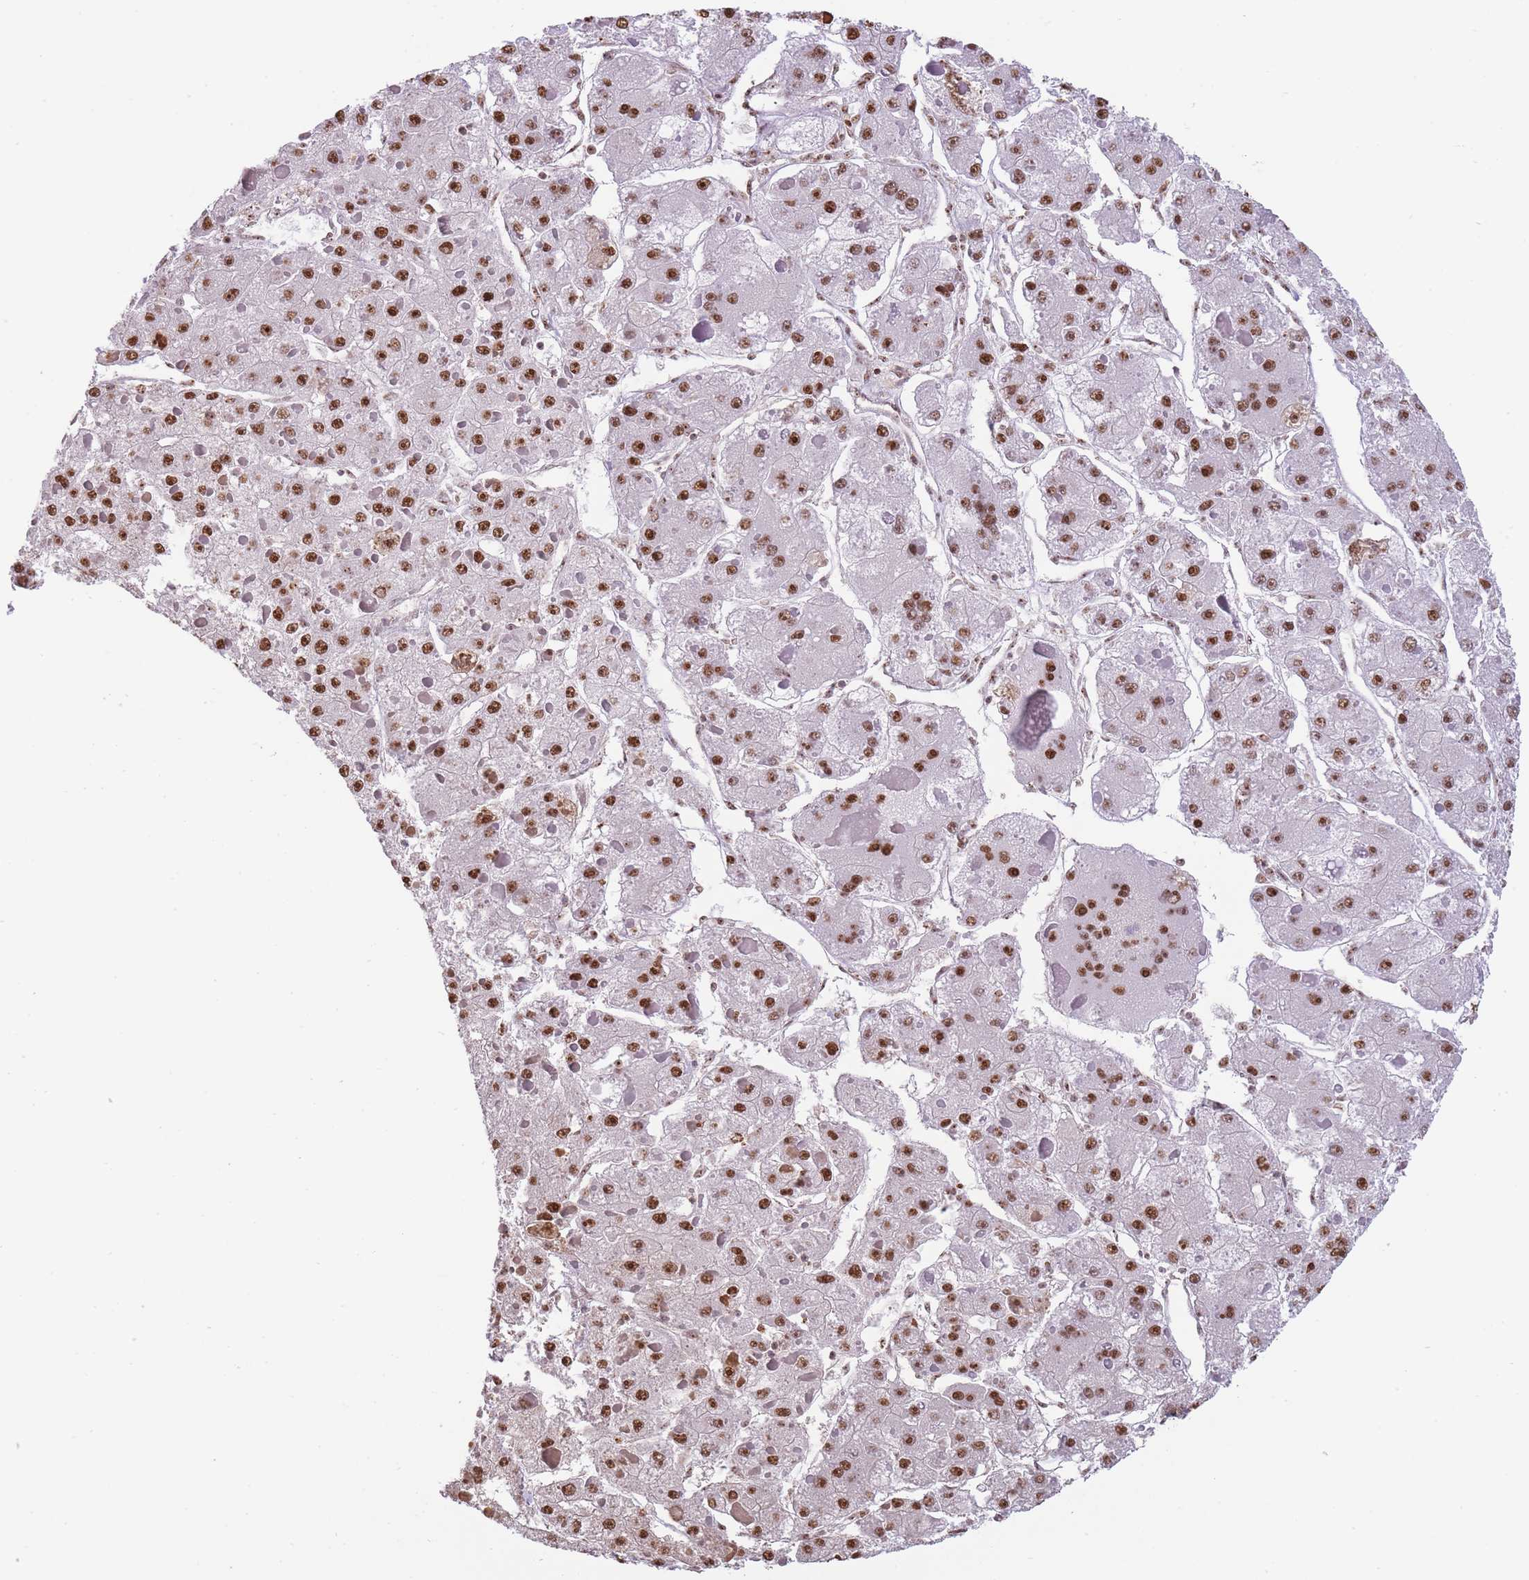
{"staining": {"intensity": "moderate", "quantity": ">75%", "location": "nuclear"}, "tissue": "liver cancer", "cell_type": "Tumor cells", "image_type": "cancer", "snomed": [{"axis": "morphology", "description": "Carcinoma, Hepatocellular, NOS"}, {"axis": "topography", "description": "Liver"}], "caption": "High-magnification brightfield microscopy of liver cancer stained with DAB (brown) and counterstained with hematoxylin (blue). tumor cells exhibit moderate nuclear staining is seen in about>75% of cells. The protein is stained brown, and the nuclei are stained in blue (DAB IHC with brightfield microscopy, high magnification).", "gene": "EVC2", "patient": {"sex": "female", "age": 73}}